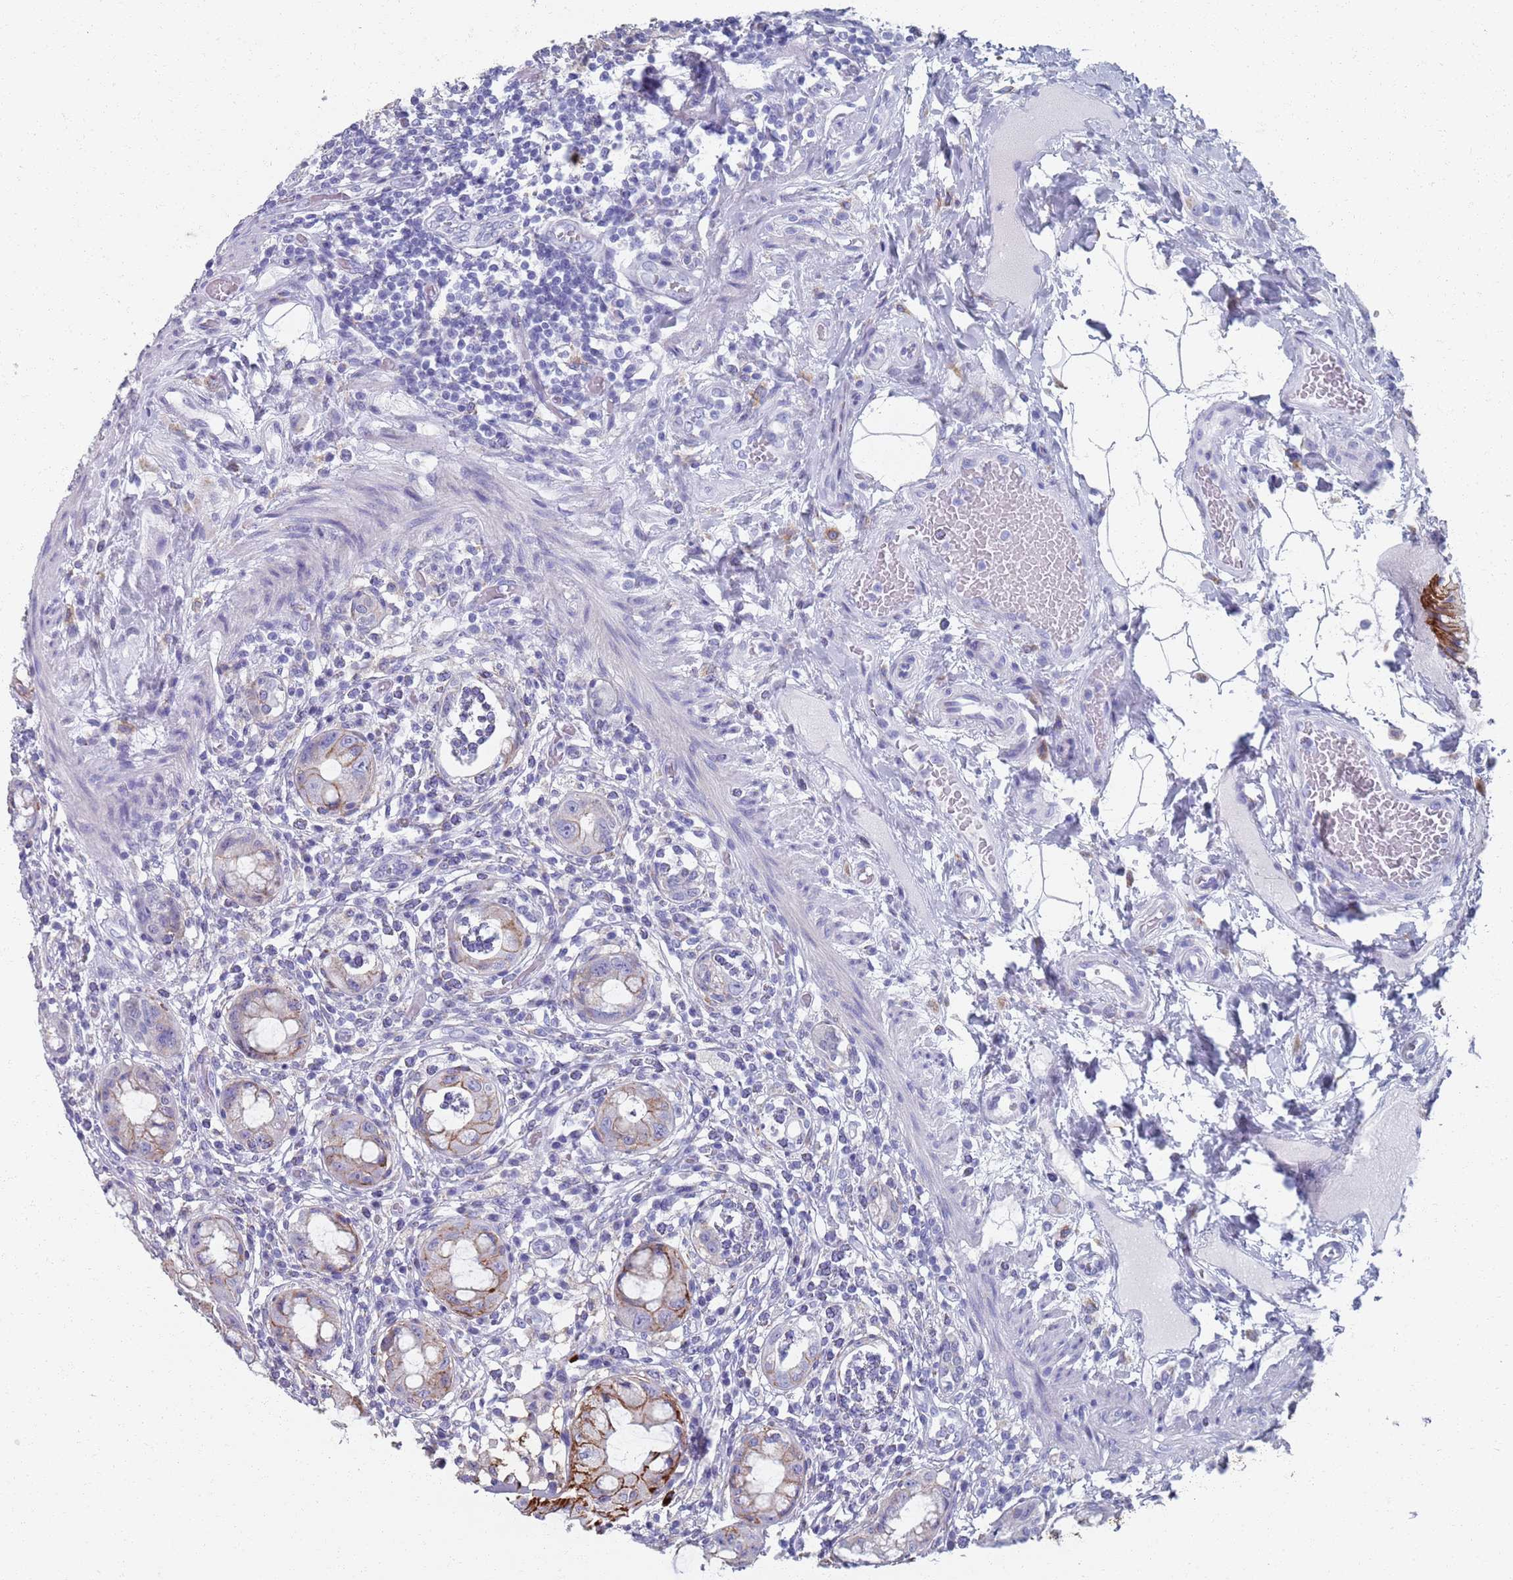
{"staining": {"intensity": "strong", "quantity": "25%-75%", "location": "cytoplasmic/membranous"}, "tissue": "rectum", "cell_type": "Glandular cells", "image_type": "normal", "snomed": [{"axis": "morphology", "description": "Normal tissue, NOS"}, {"axis": "topography", "description": "Rectum"}], "caption": "Immunohistochemical staining of normal rectum exhibits strong cytoplasmic/membranous protein staining in approximately 25%-75% of glandular cells.", "gene": "PLOD1", "patient": {"sex": "female", "age": 57}}